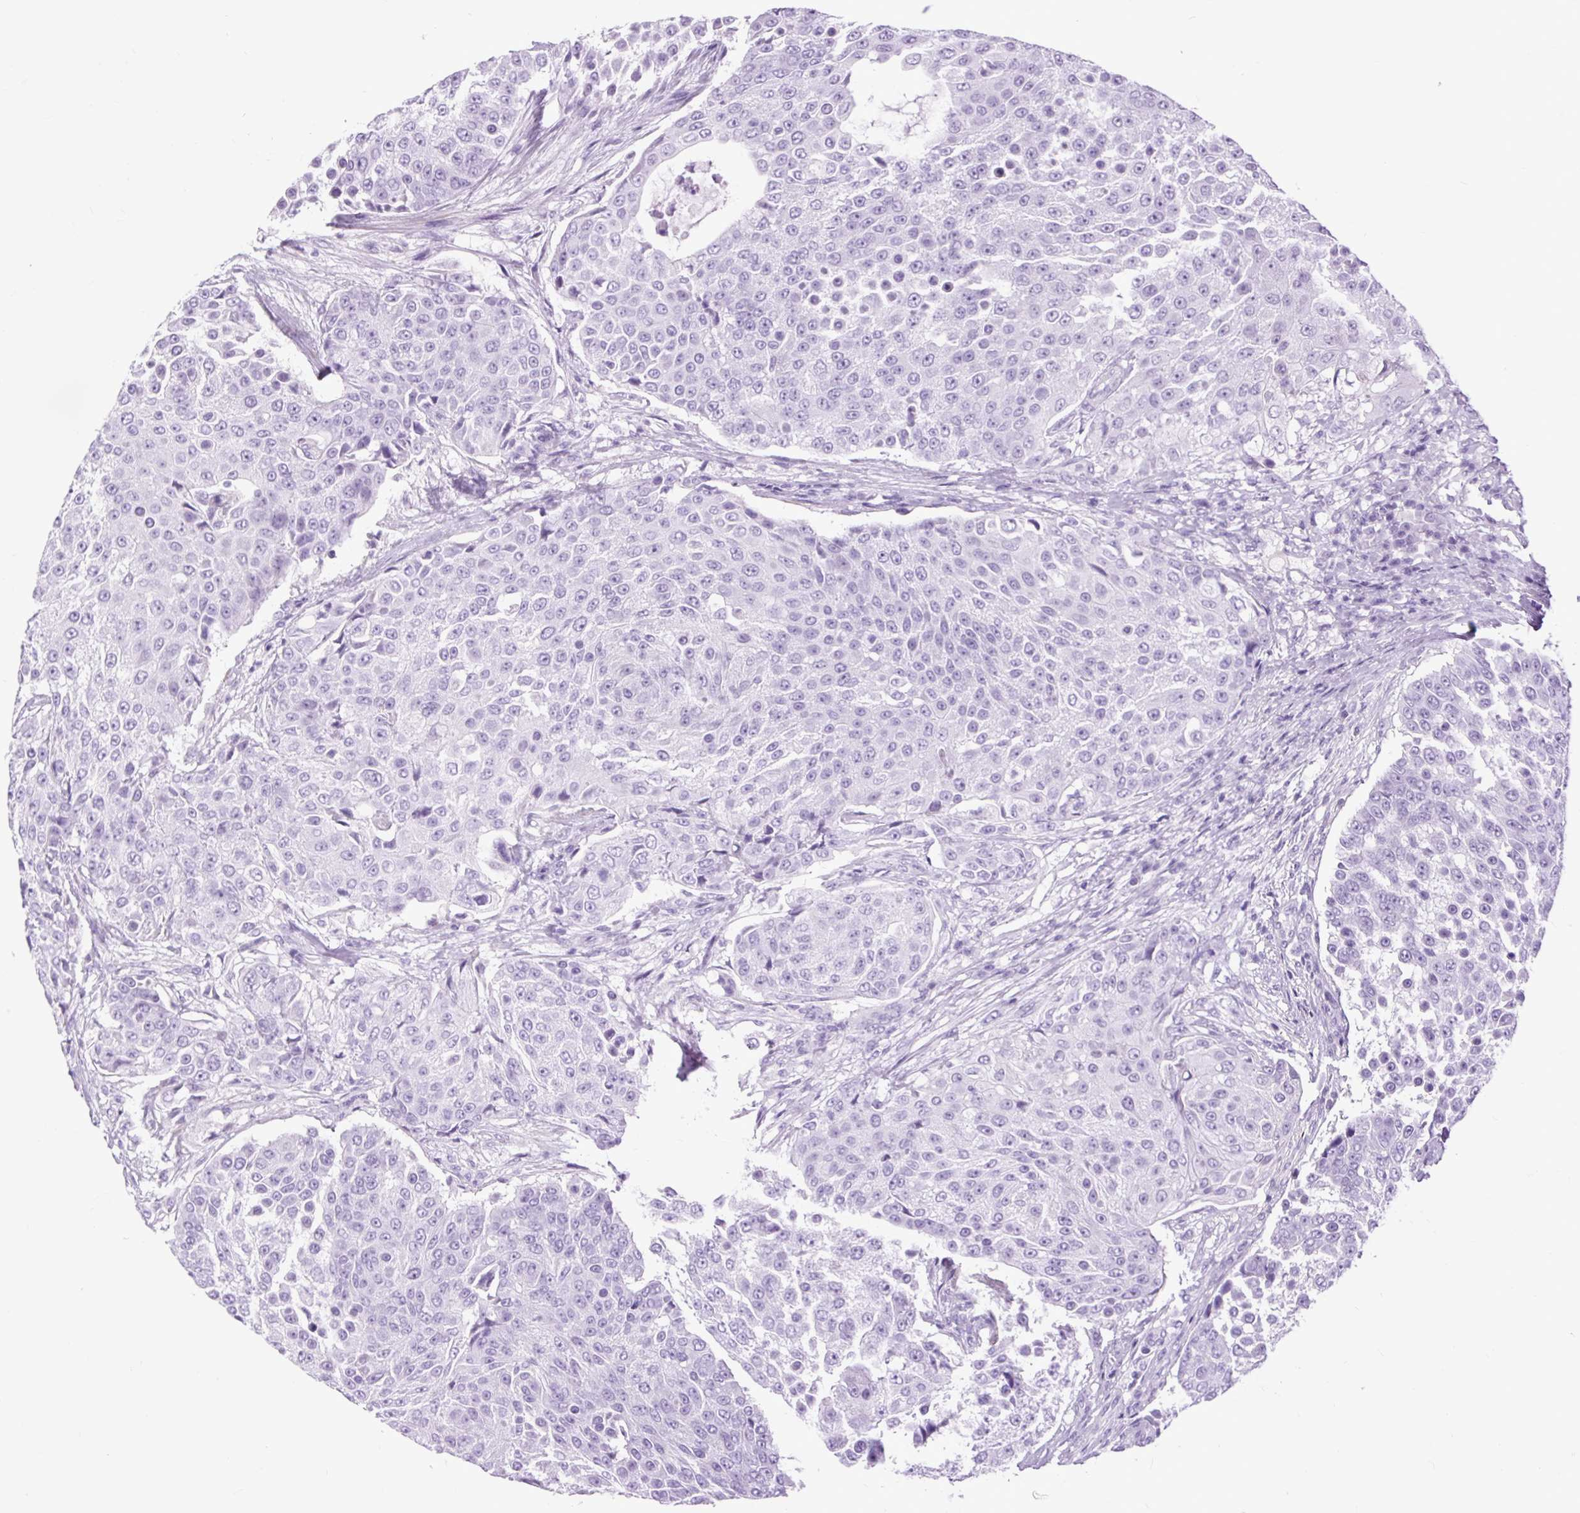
{"staining": {"intensity": "negative", "quantity": "none", "location": "none"}, "tissue": "urothelial cancer", "cell_type": "Tumor cells", "image_type": "cancer", "snomed": [{"axis": "morphology", "description": "Urothelial carcinoma, High grade"}, {"axis": "topography", "description": "Urinary bladder"}], "caption": "Protein analysis of urothelial cancer shows no significant staining in tumor cells.", "gene": "DPP6", "patient": {"sex": "female", "age": 63}}